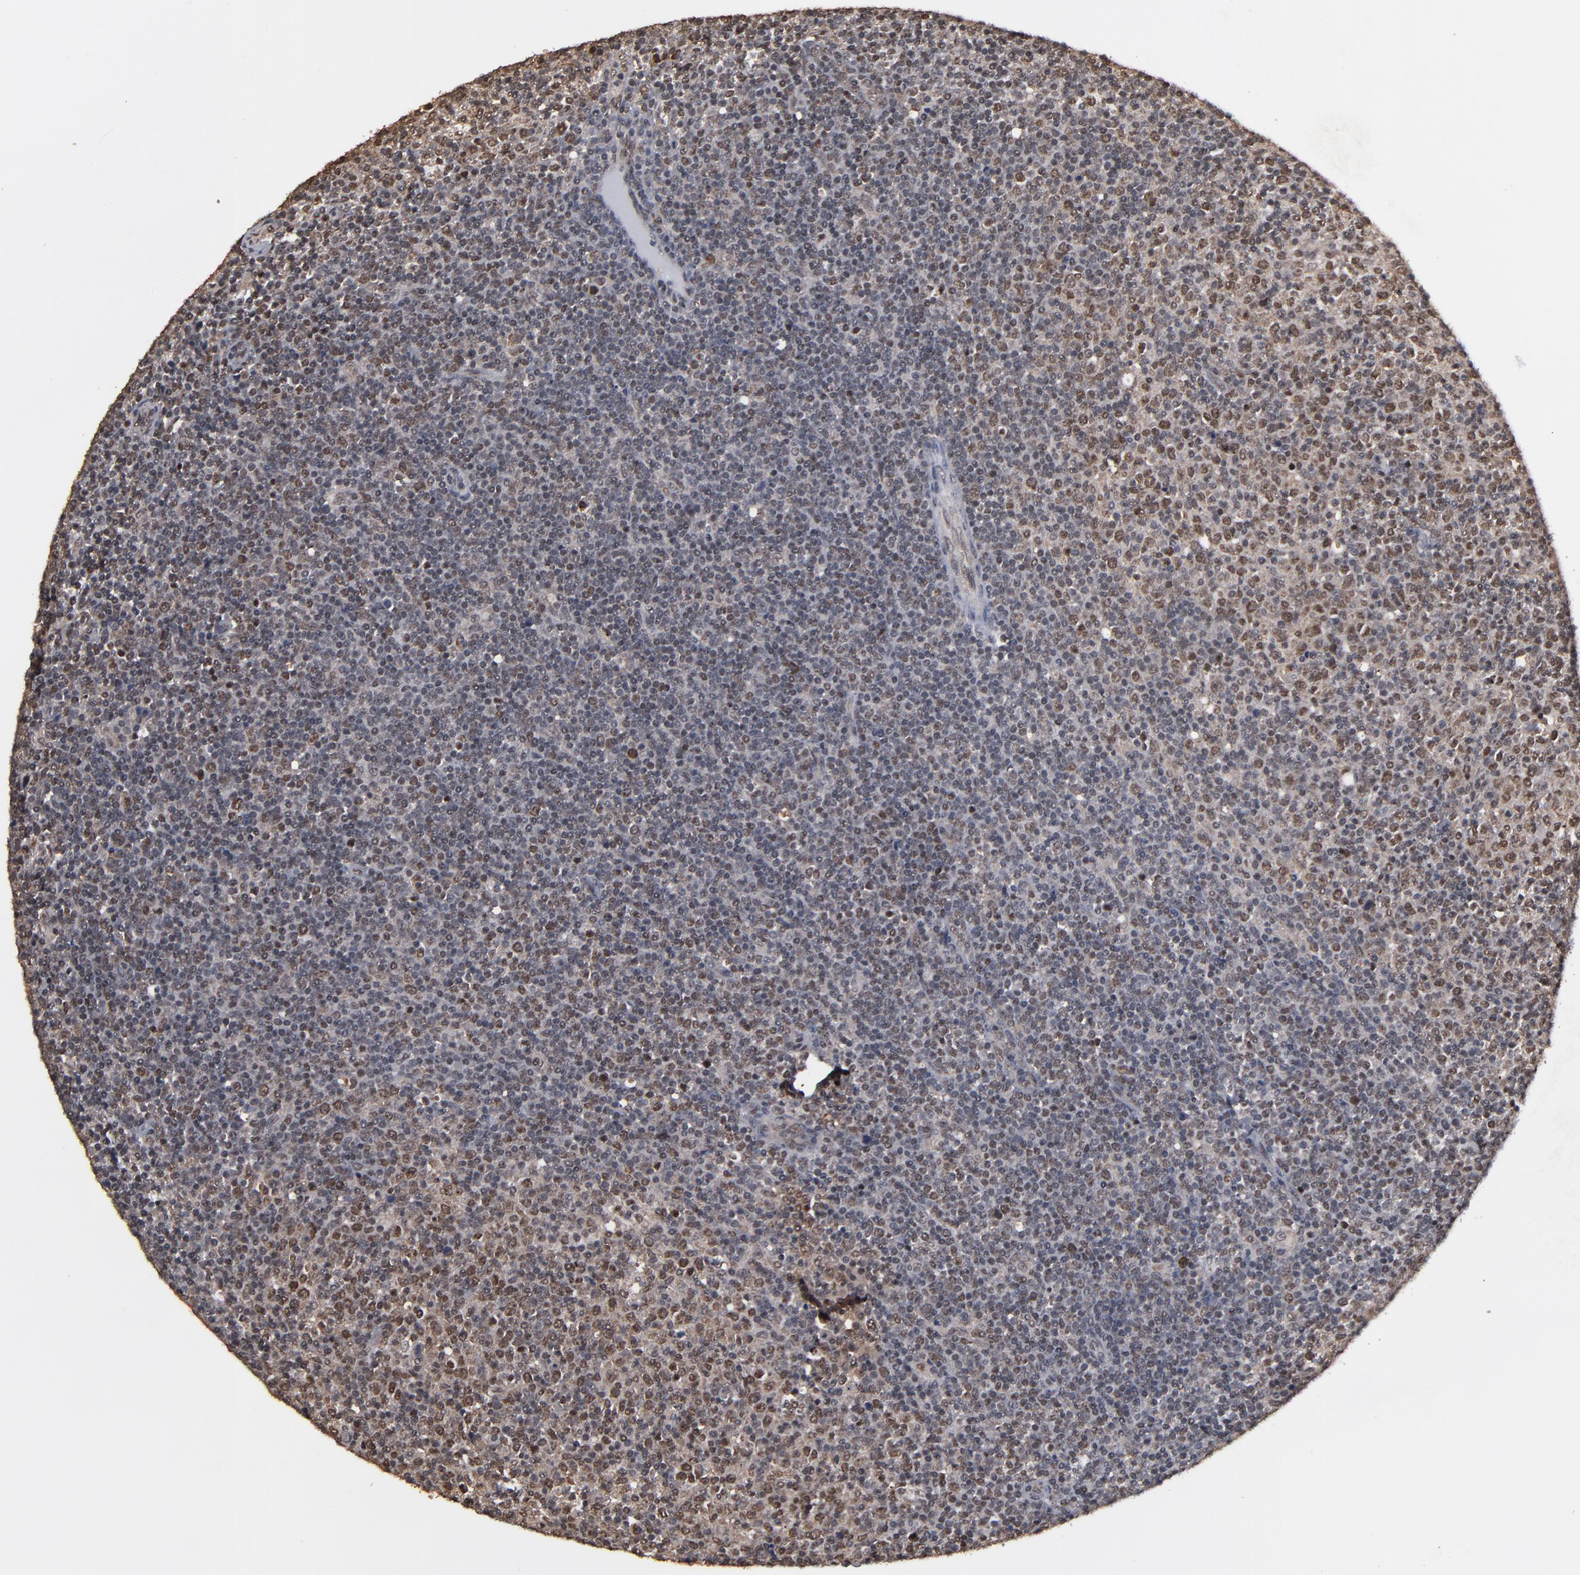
{"staining": {"intensity": "moderate", "quantity": ">75%", "location": "cytoplasmic/membranous"}, "tissue": "lymphoma", "cell_type": "Tumor cells", "image_type": "cancer", "snomed": [{"axis": "morphology", "description": "Malignant lymphoma, non-Hodgkin's type, Low grade"}, {"axis": "topography", "description": "Lymph node"}], "caption": "Immunohistochemical staining of human lymphoma displays medium levels of moderate cytoplasmic/membranous protein positivity in approximately >75% of tumor cells.", "gene": "NXF2B", "patient": {"sex": "male", "age": 70}}